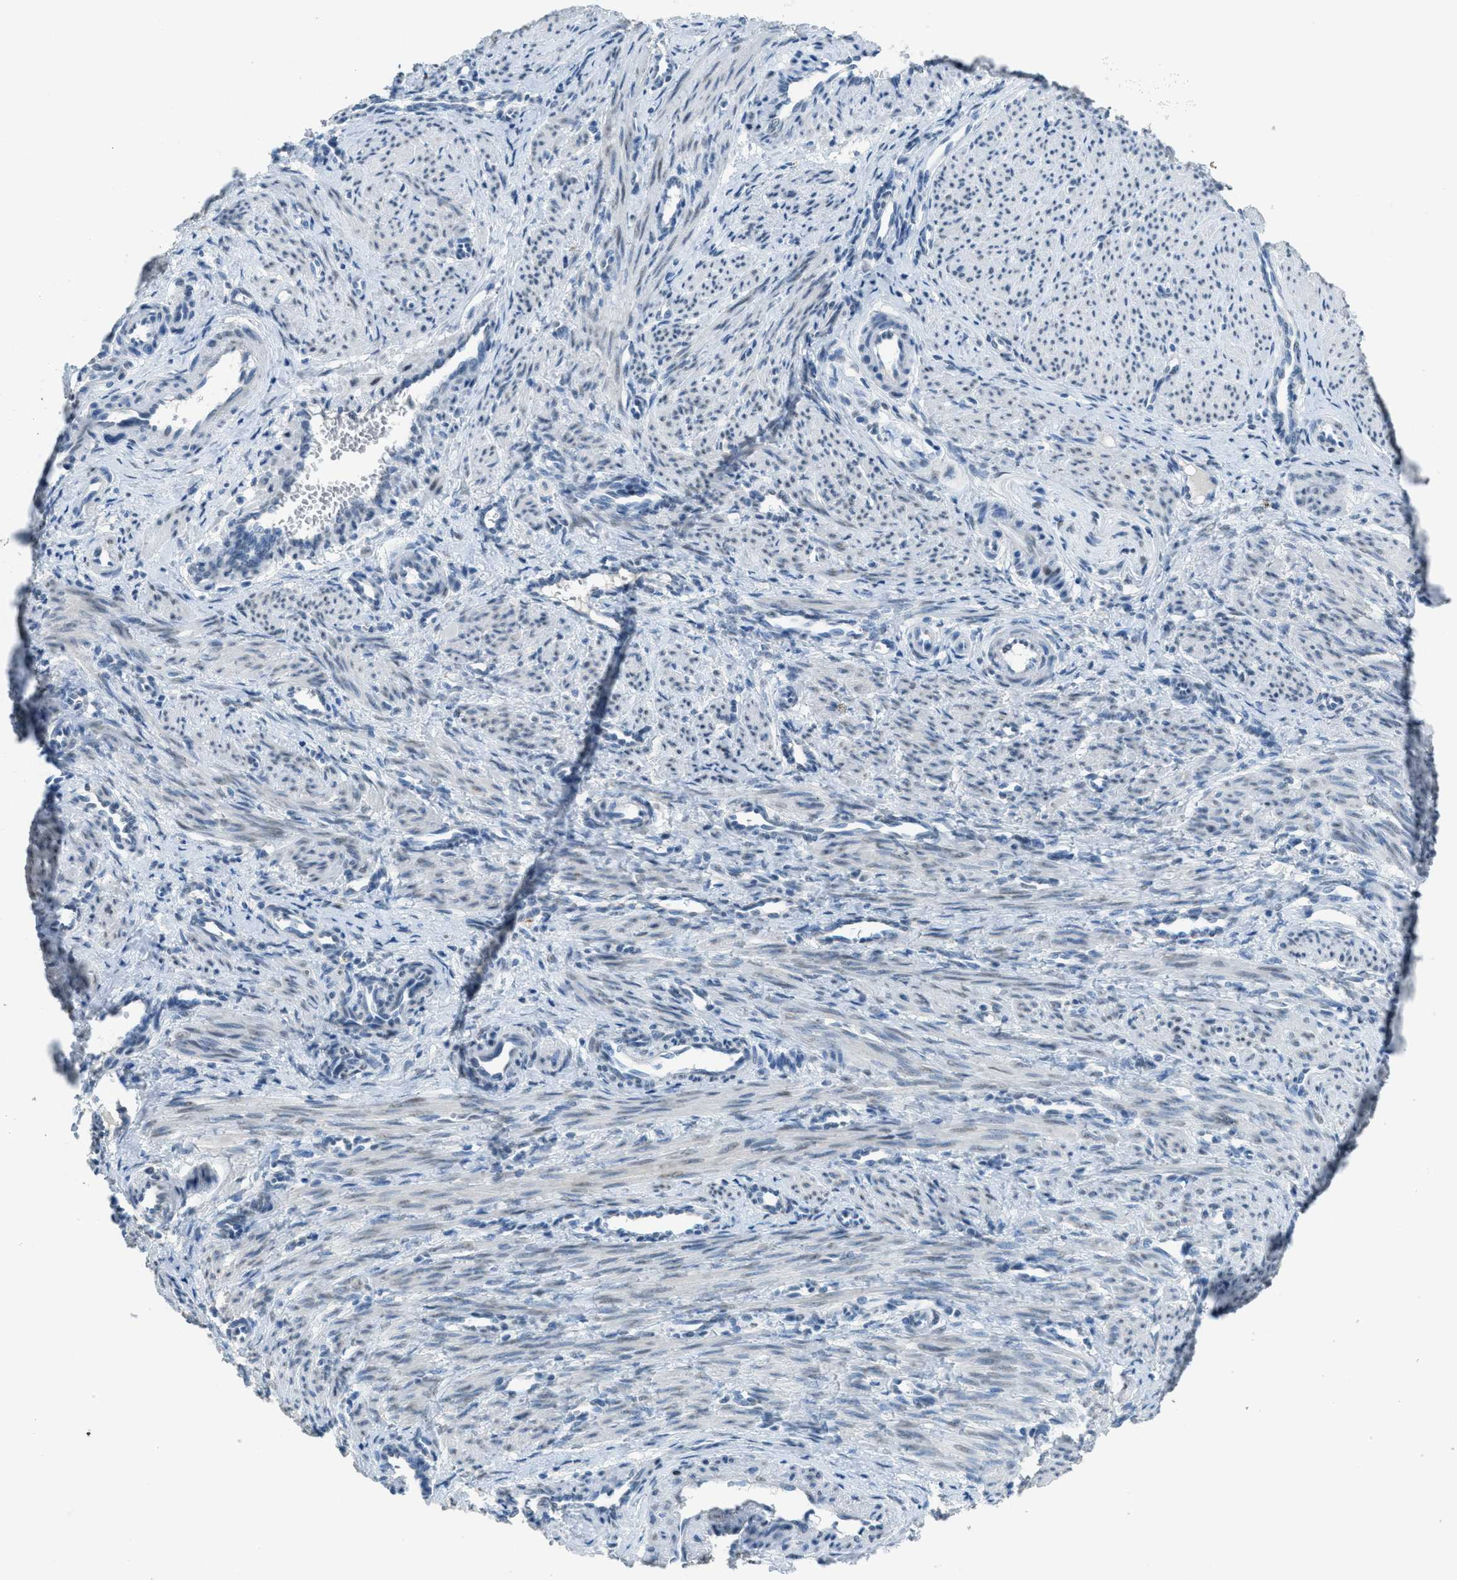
{"staining": {"intensity": "negative", "quantity": "none", "location": "none"}, "tissue": "smooth muscle", "cell_type": "Smooth muscle cells", "image_type": "normal", "snomed": [{"axis": "morphology", "description": "Normal tissue, NOS"}, {"axis": "topography", "description": "Endometrium"}], "caption": "The image reveals no staining of smooth muscle cells in benign smooth muscle.", "gene": "TTC13", "patient": {"sex": "female", "age": 33}}